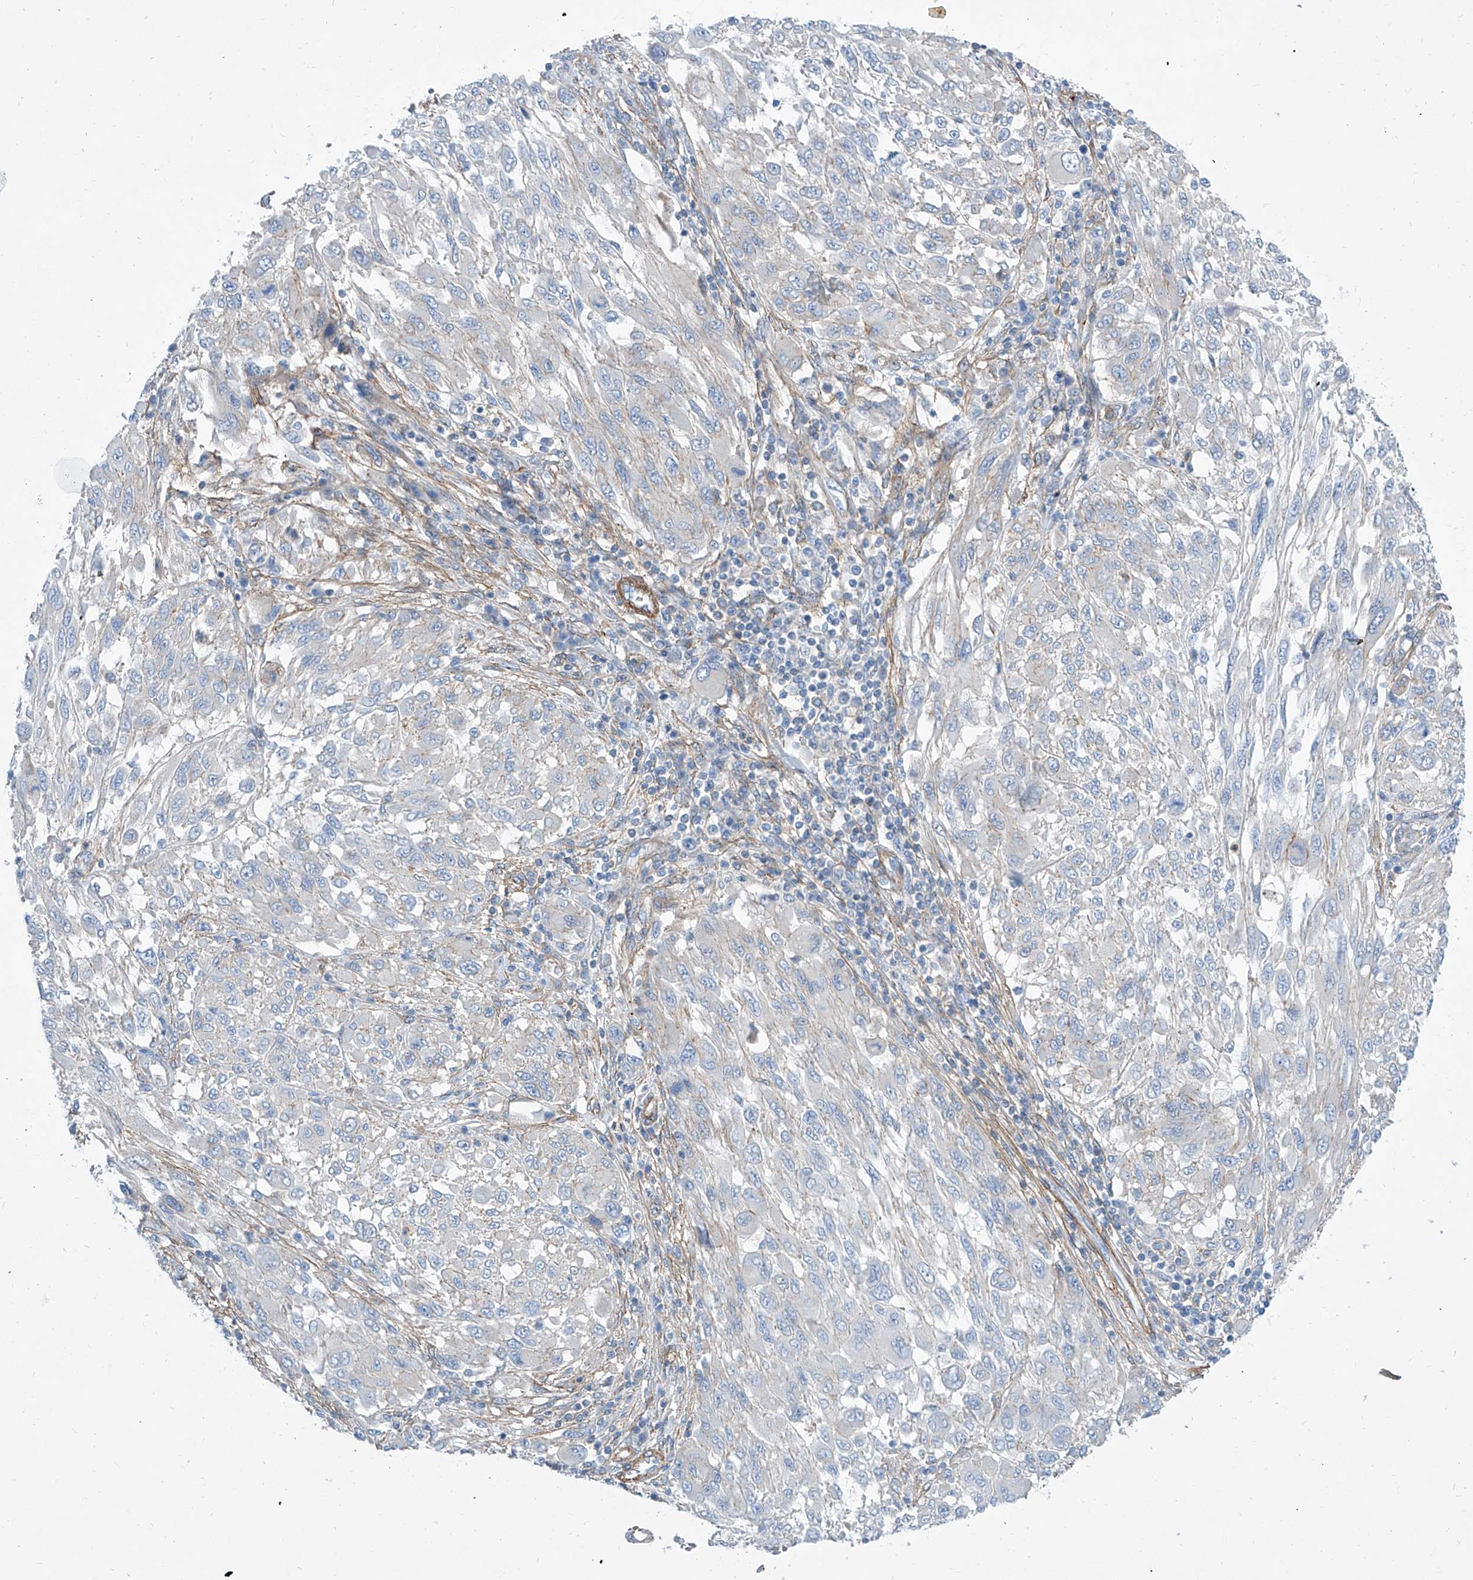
{"staining": {"intensity": "negative", "quantity": "none", "location": "none"}, "tissue": "melanoma", "cell_type": "Tumor cells", "image_type": "cancer", "snomed": [{"axis": "morphology", "description": "Malignant melanoma, NOS"}, {"axis": "topography", "description": "Skin"}], "caption": "Tumor cells show no significant protein expression in malignant melanoma.", "gene": "TAS2R60", "patient": {"sex": "female", "age": 91}}